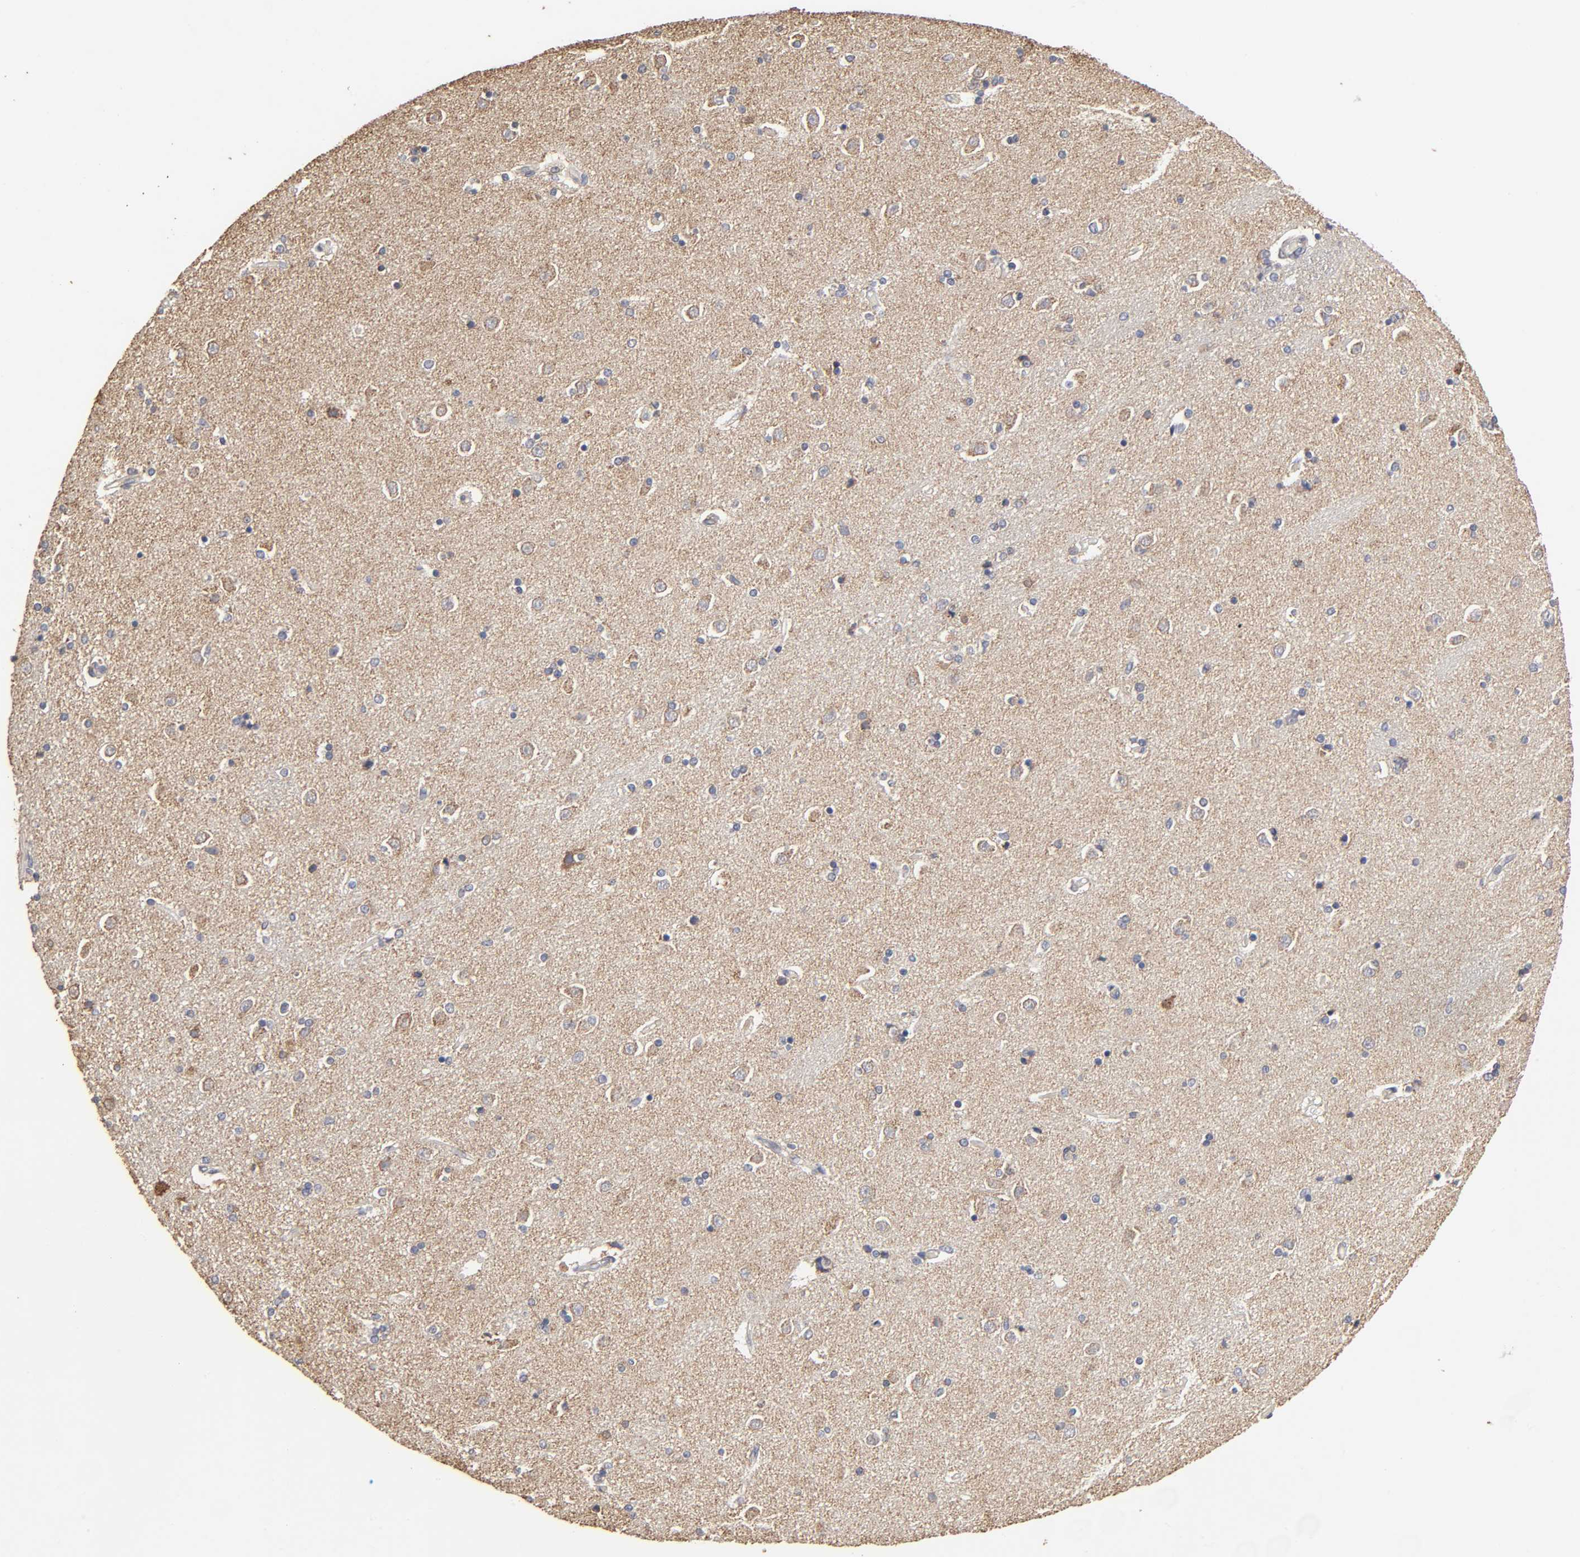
{"staining": {"intensity": "negative", "quantity": "none", "location": "none"}, "tissue": "caudate", "cell_type": "Glial cells", "image_type": "normal", "snomed": [{"axis": "morphology", "description": "Normal tissue, NOS"}, {"axis": "topography", "description": "Lateral ventricle wall"}], "caption": "Caudate was stained to show a protein in brown. There is no significant expression in glial cells. (Stains: DAB (3,3'-diaminobenzidine) immunohistochemistry (IHC) with hematoxylin counter stain, Microscopy: brightfield microscopy at high magnification).", "gene": "CYCS", "patient": {"sex": "female", "age": 54}}